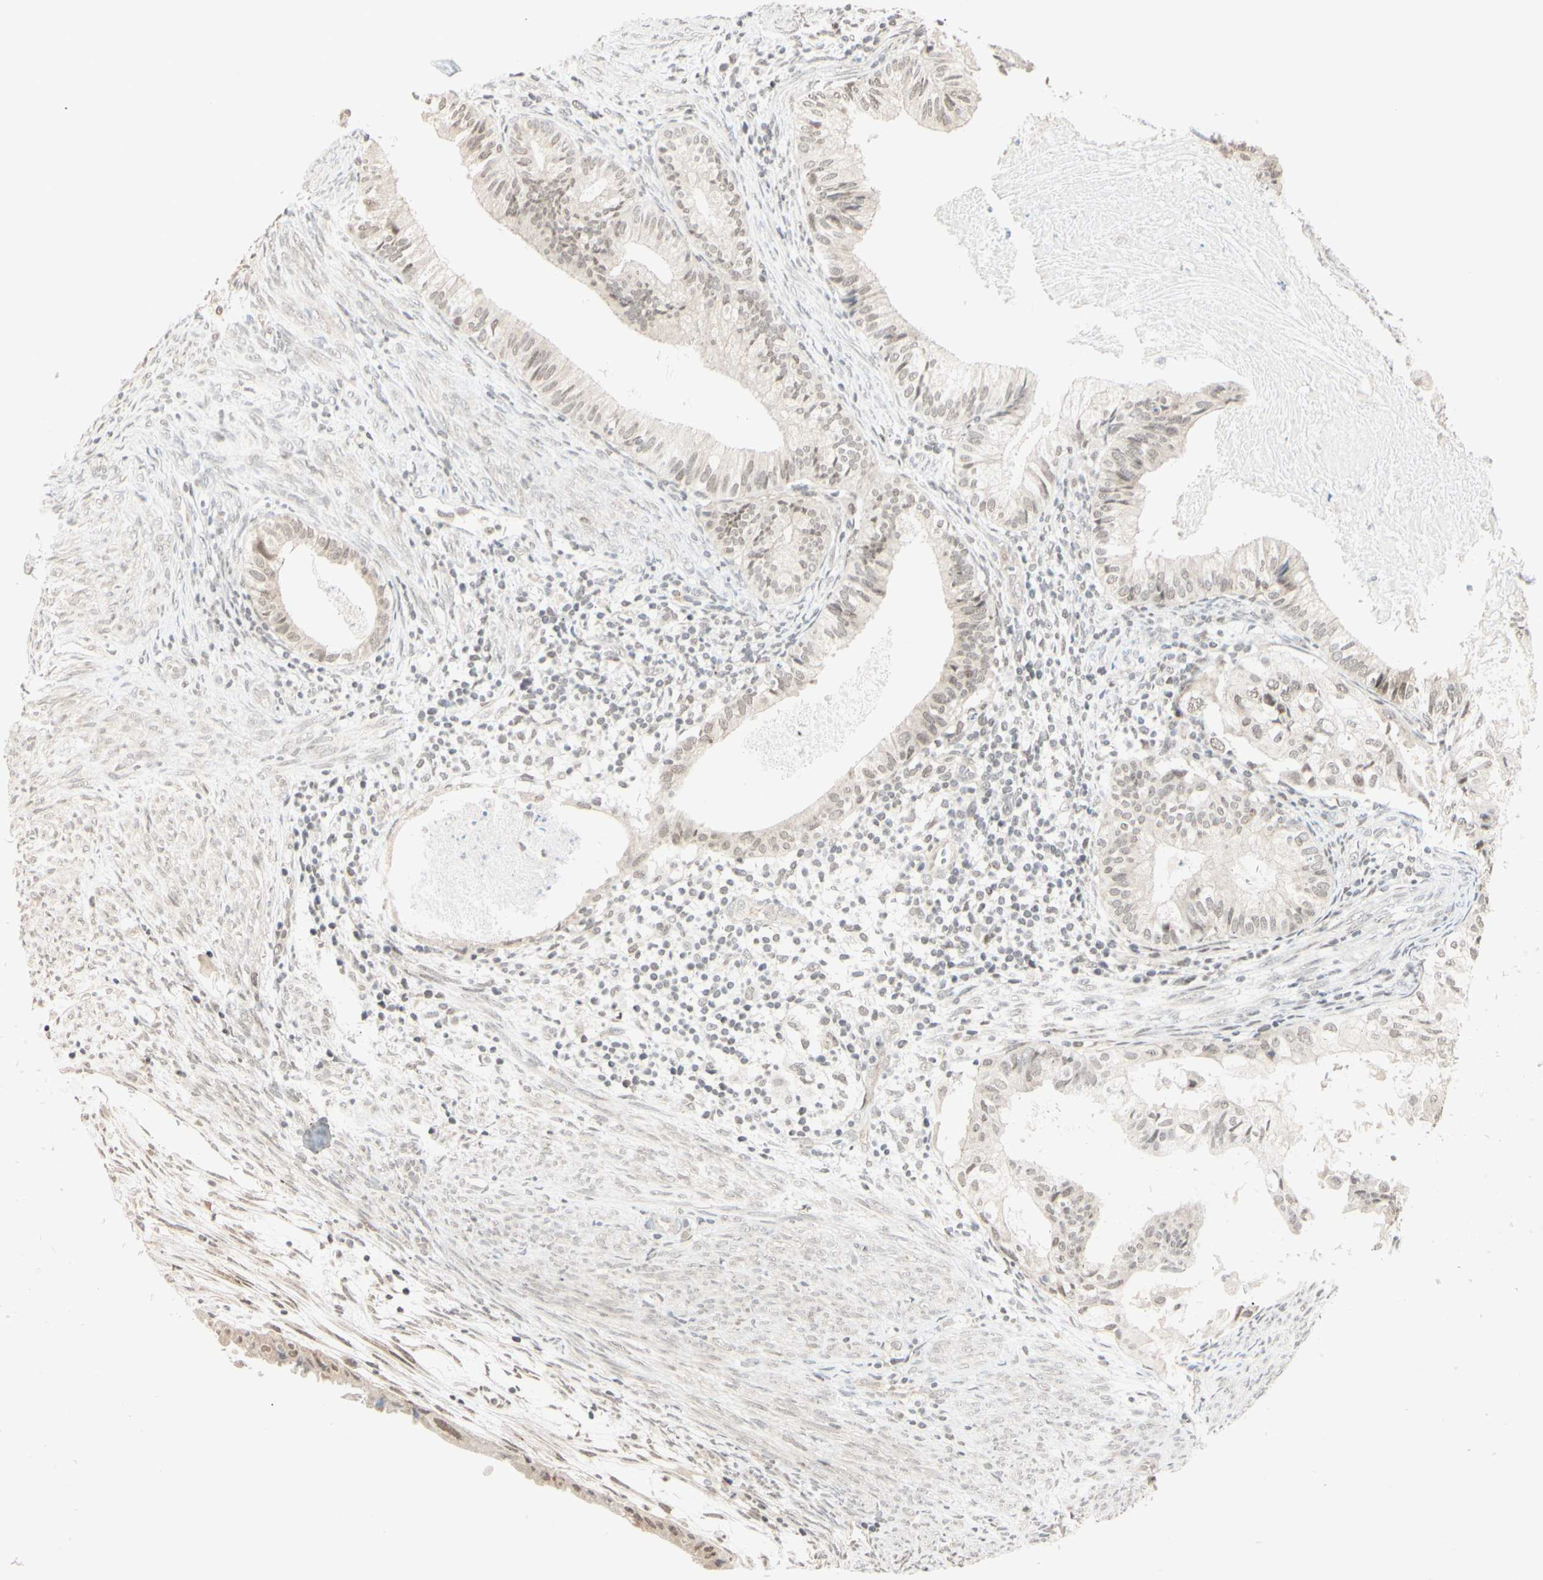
{"staining": {"intensity": "negative", "quantity": "none", "location": "none"}, "tissue": "cervical cancer", "cell_type": "Tumor cells", "image_type": "cancer", "snomed": [{"axis": "morphology", "description": "Normal tissue, NOS"}, {"axis": "morphology", "description": "Adenocarcinoma, NOS"}, {"axis": "topography", "description": "Cervix"}, {"axis": "topography", "description": "Endometrium"}], "caption": "This is an immunohistochemistry (IHC) histopathology image of cervical cancer (adenocarcinoma). There is no positivity in tumor cells.", "gene": "BRMS1", "patient": {"sex": "female", "age": 86}}